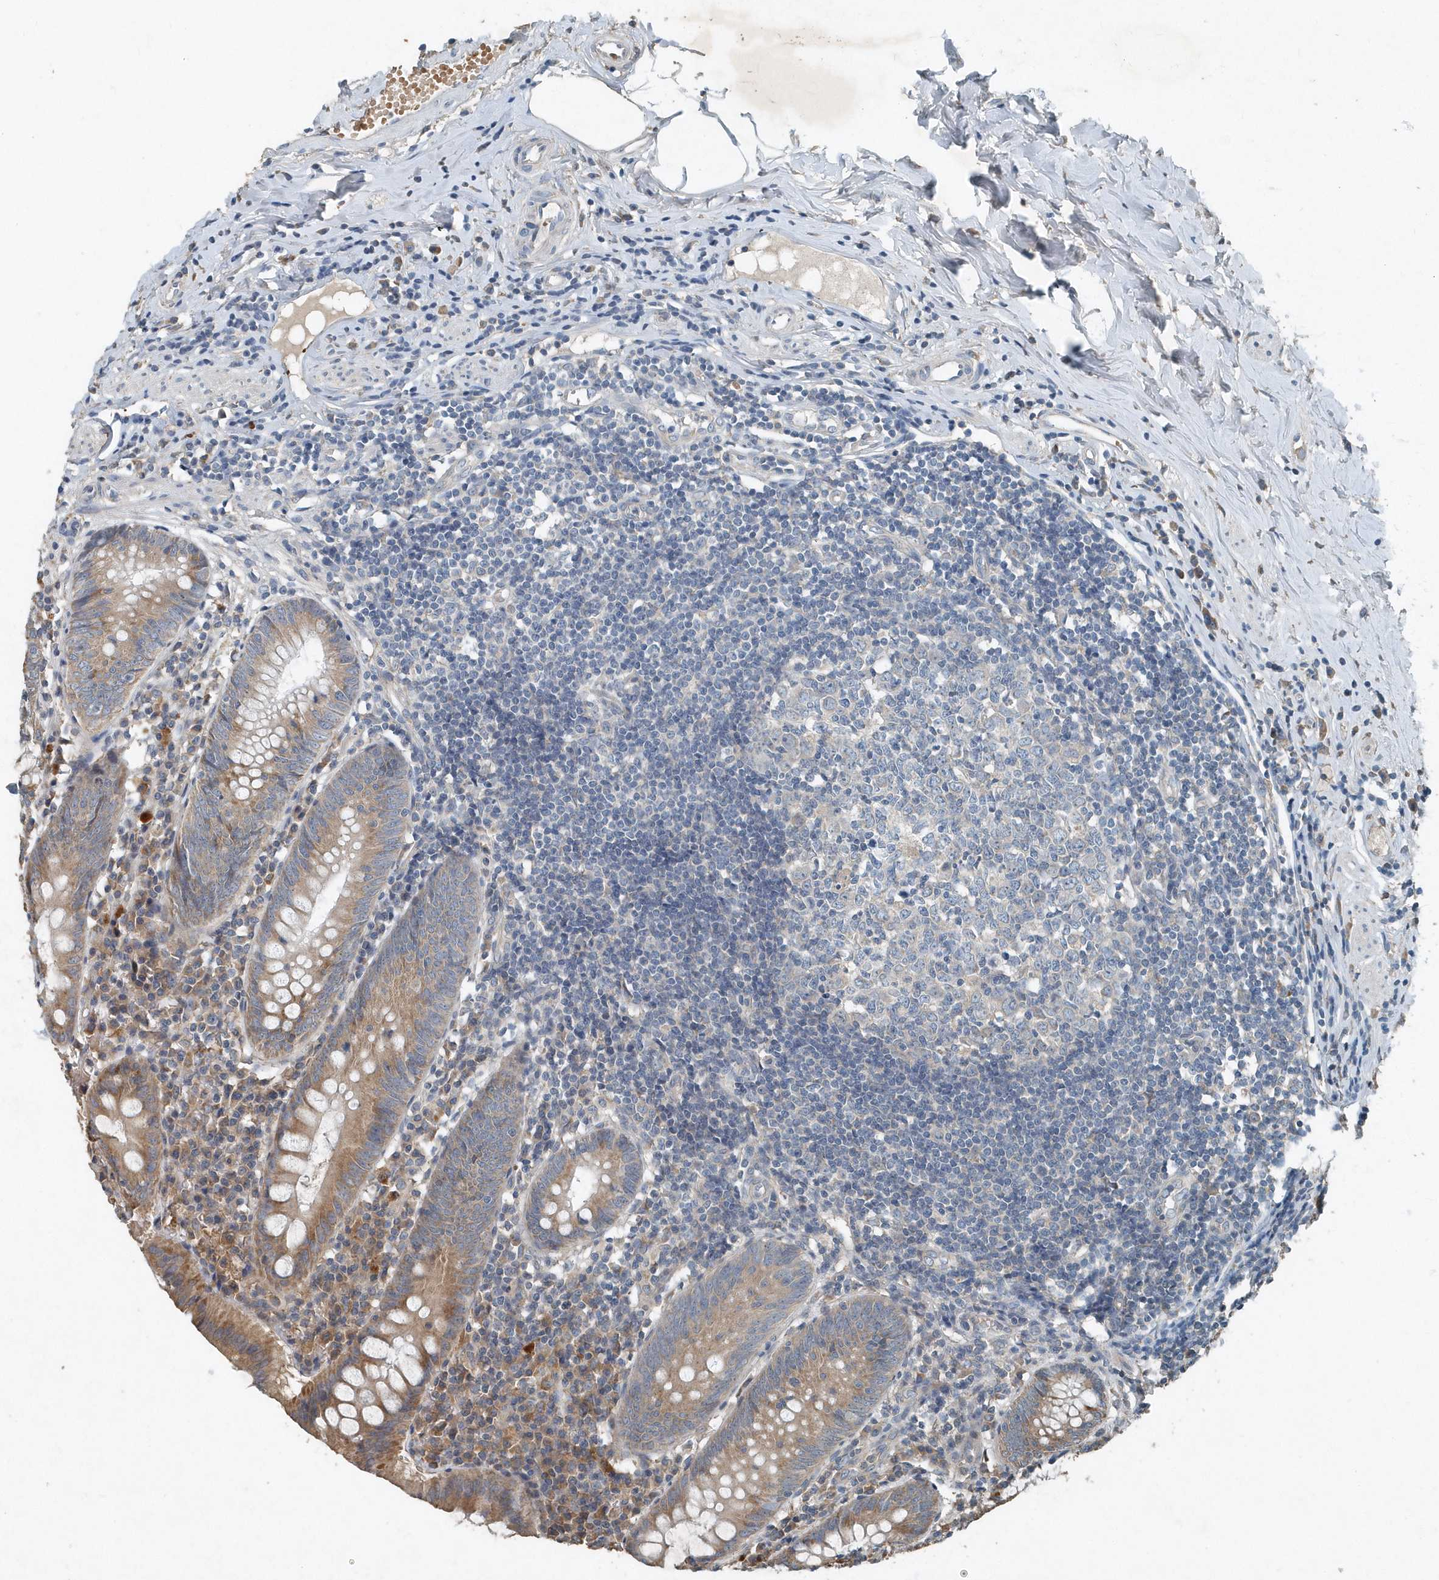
{"staining": {"intensity": "moderate", "quantity": ">75%", "location": "cytoplasmic/membranous"}, "tissue": "appendix", "cell_type": "Glandular cells", "image_type": "normal", "snomed": [{"axis": "morphology", "description": "Normal tissue, NOS"}, {"axis": "topography", "description": "Appendix"}], "caption": "IHC staining of benign appendix, which shows medium levels of moderate cytoplasmic/membranous expression in about >75% of glandular cells indicating moderate cytoplasmic/membranous protein expression. The staining was performed using DAB (3,3'-diaminobenzidine) (brown) for protein detection and nuclei were counterstained in hematoxylin (blue).", "gene": "SCFD2", "patient": {"sex": "female", "age": 54}}